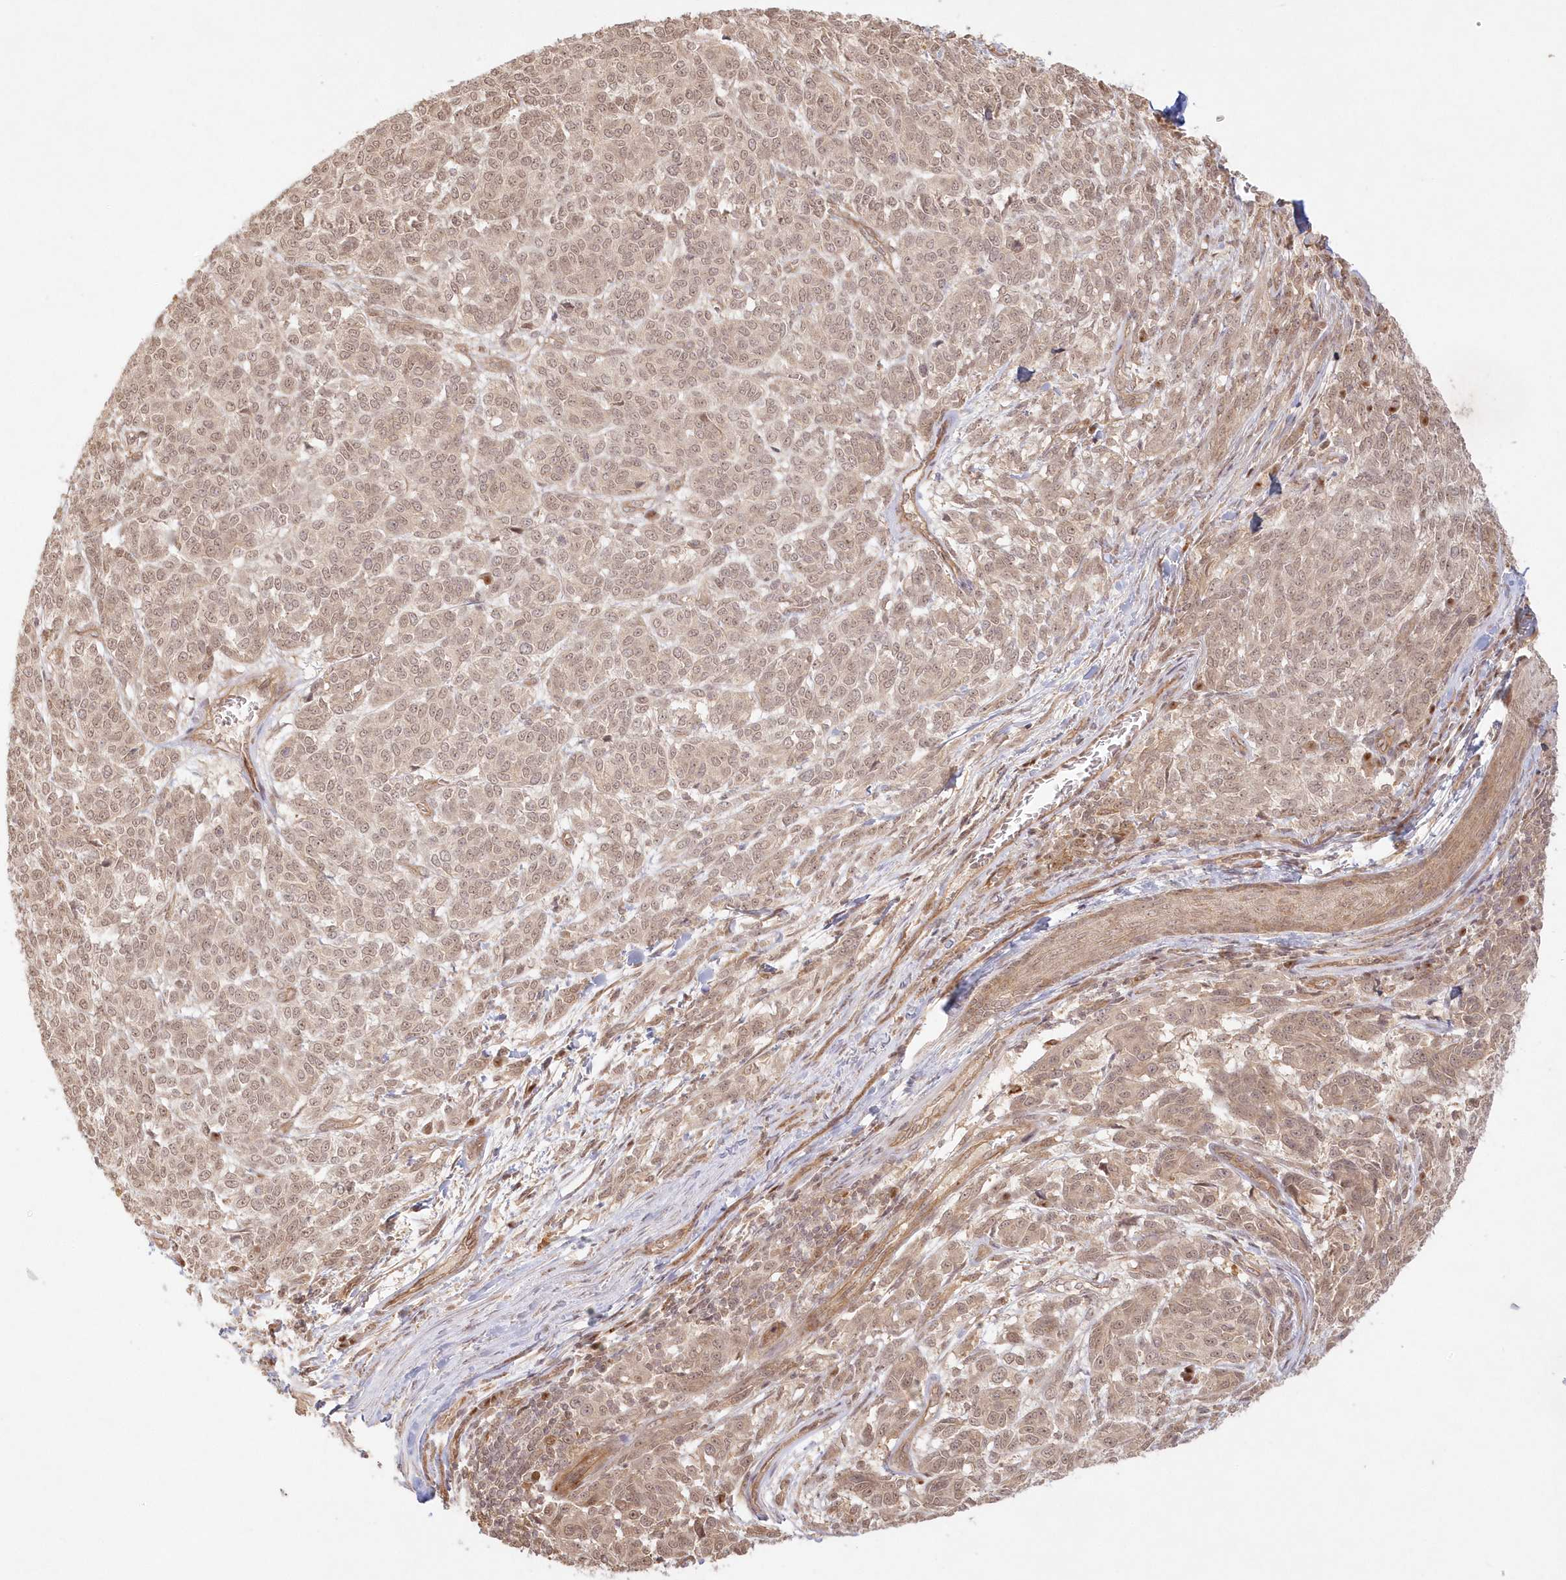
{"staining": {"intensity": "weak", "quantity": ">75%", "location": "cytoplasmic/membranous,nuclear"}, "tissue": "melanoma", "cell_type": "Tumor cells", "image_type": "cancer", "snomed": [{"axis": "morphology", "description": "Malignant melanoma, NOS"}, {"axis": "topography", "description": "Skin"}], "caption": "Protein staining of malignant melanoma tissue displays weak cytoplasmic/membranous and nuclear positivity in approximately >75% of tumor cells. Ihc stains the protein in brown and the nuclei are stained blue.", "gene": "KIAA0232", "patient": {"sex": "male", "age": 49}}